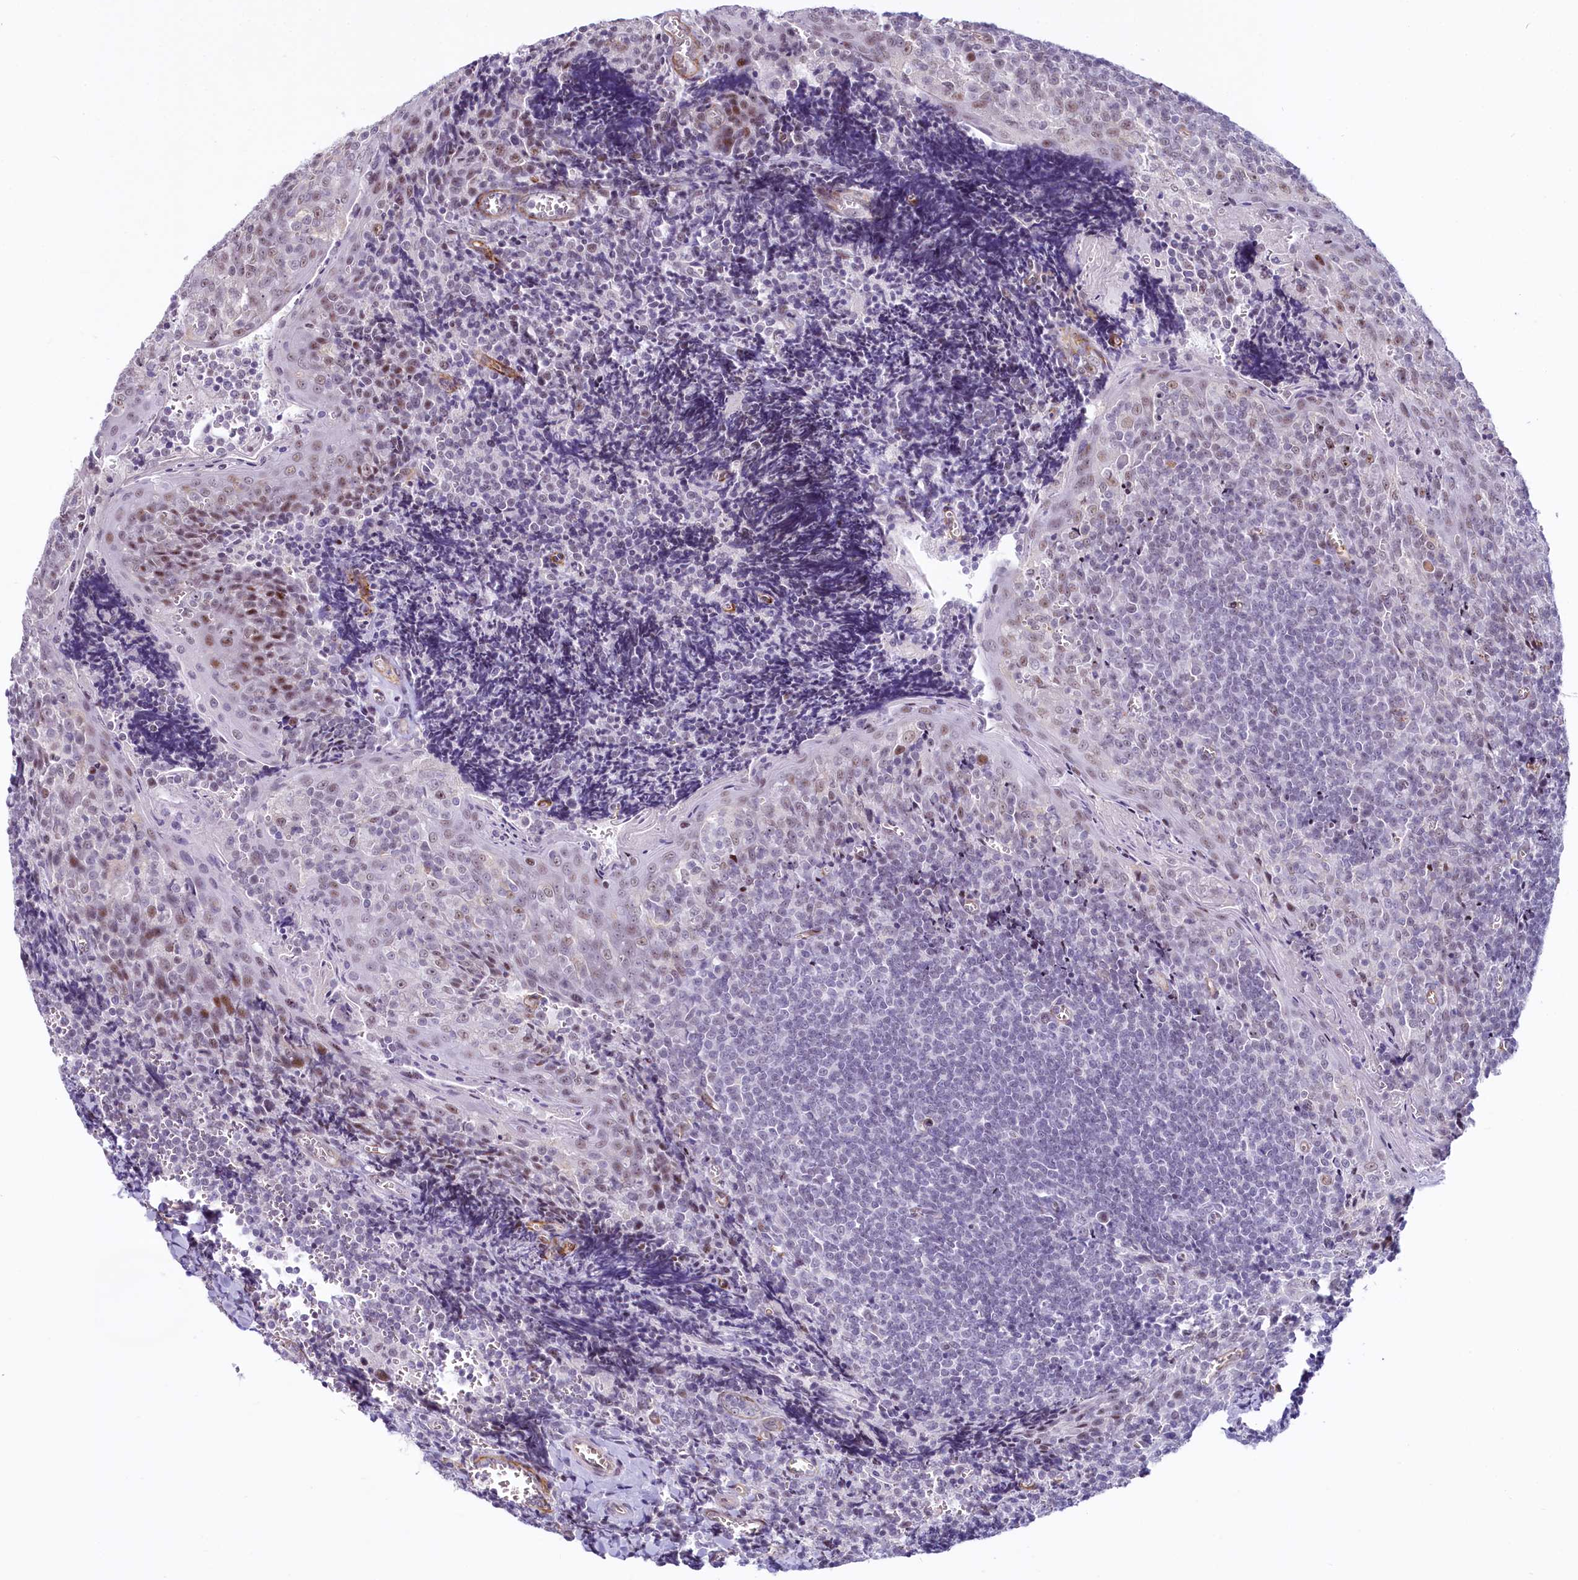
{"staining": {"intensity": "negative", "quantity": "none", "location": "none"}, "tissue": "tonsil", "cell_type": "Non-germinal center cells", "image_type": "normal", "snomed": [{"axis": "morphology", "description": "Normal tissue, NOS"}, {"axis": "topography", "description": "Tonsil"}], "caption": "This is a micrograph of immunohistochemistry staining of unremarkable tonsil, which shows no positivity in non-germinal center cells.", "gene": "PROCR", "patient": {"sex": "male", "age": 27}}